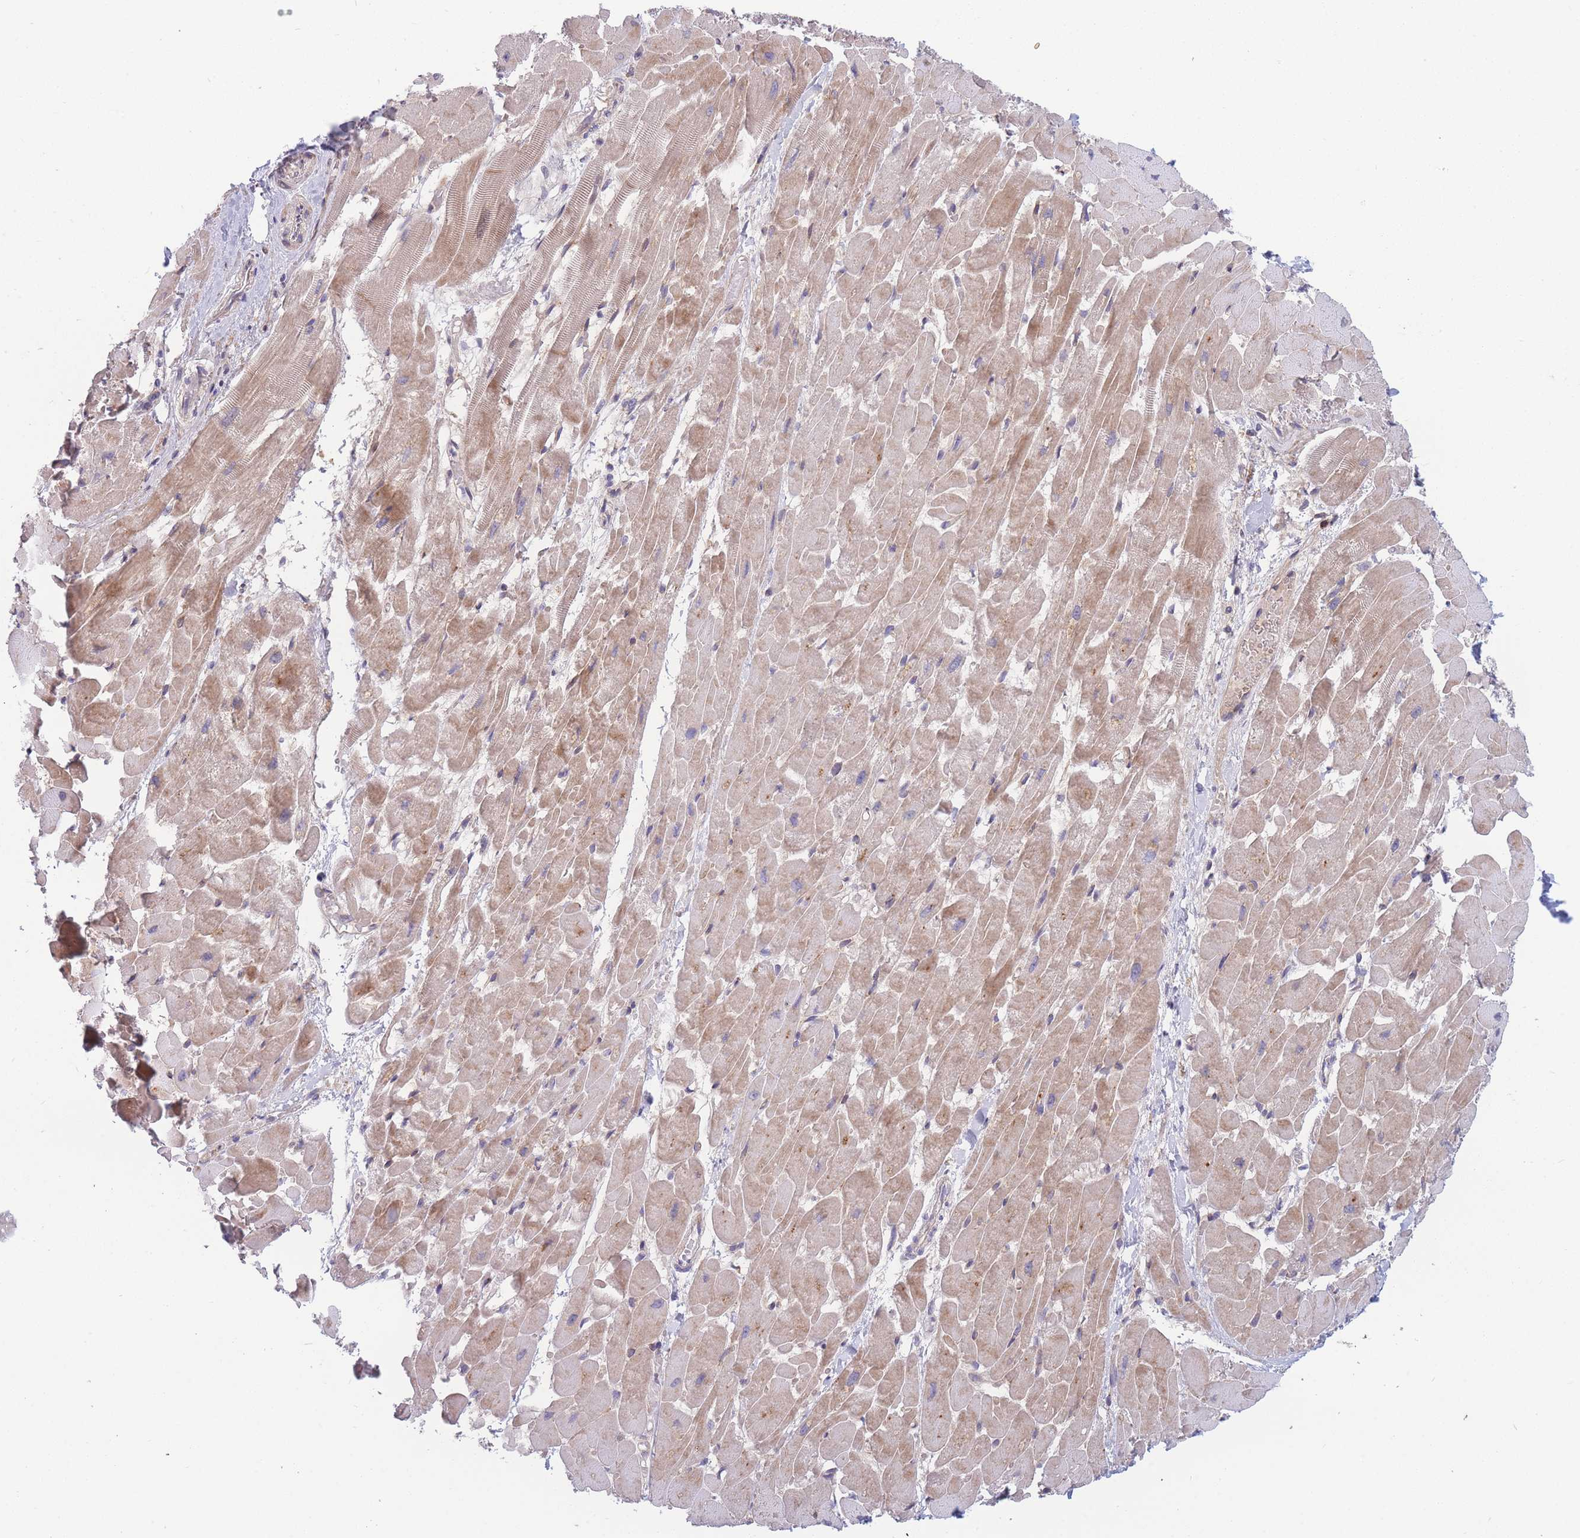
{"staining": {"intensity": "weak", "quantity": ">75%", "location": "cytoplasmic/membranous"}, "tissue": "heart muscle", "cell_type": "Cardiomyocytes", "image_type": "normal", "snomed": [{"axis": "morphology", "description": "Normal tissue, NOS"}, {"axis": "topography", "description": "Heart"}], "caption": "A brown stain highlights weak cytoplasmic/membranous positivity of a protein in cardiomyocytes of normal human heart muscle. Immunohistochemistry (ihc) stains the protein in brown and the nuclei are stained blue.", "gene": "TMEM131L", "patient": {"sex": "male", "age": 37}}